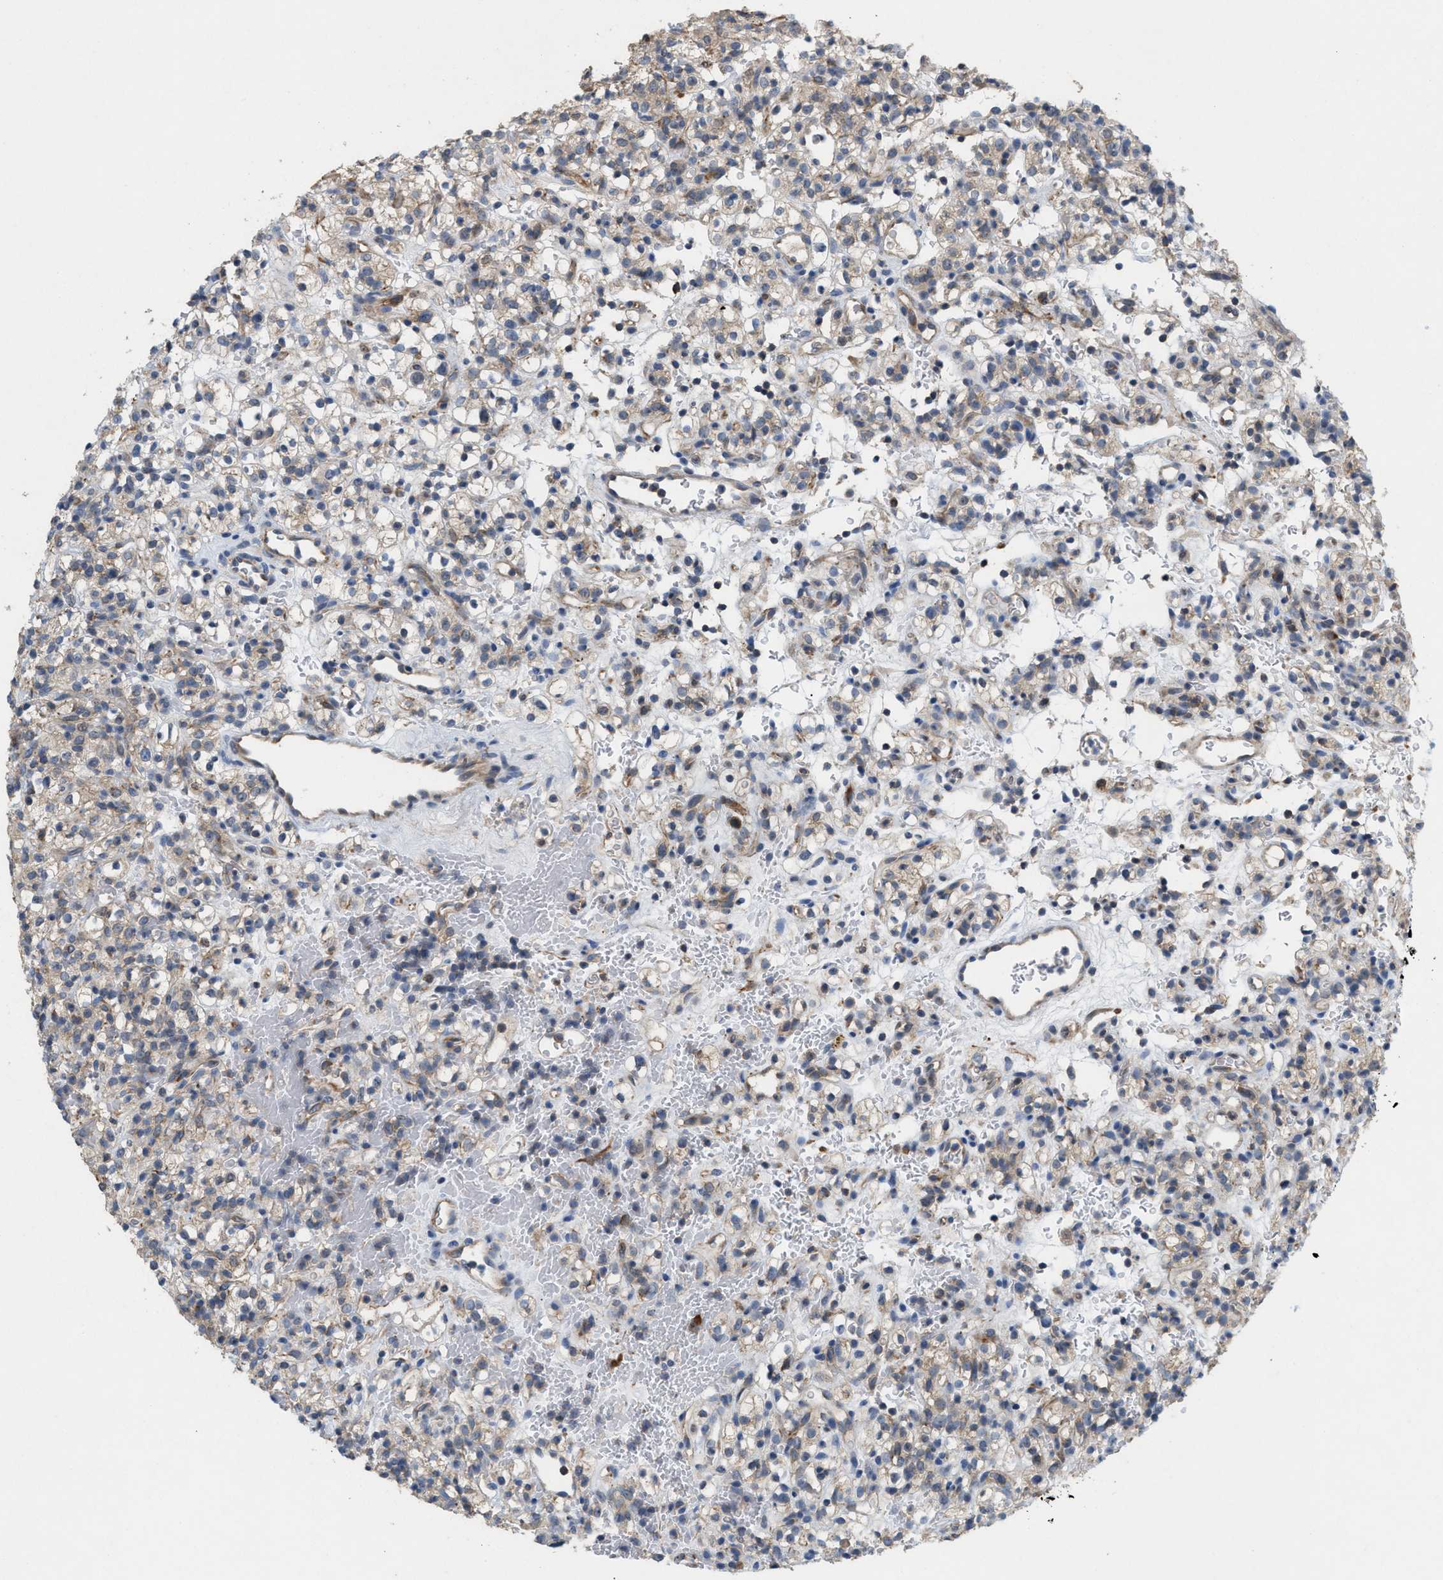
{"staining": {"intensity": "weak", "quantity": "25%-75%", "location": "cytoplasmic/membranous"}, "tissue": "renal cancer", "cell_type": "Tumor cells", "image_type": "cancer", "snomed": [{"axis": "morphology", "description": "Normal tissue, NOS"}, {"axis": "morphology", "description": "Adenocarcinoma, NOS"}, {"axis": "topography", "description": "Kidney"}], "caption": "A brown stain shows weak cytoplasmic/membranous positivity of a protein in adenocarcinoma (renal) tumor cells.", "gene": "UBAP2", "patient": {"sex": "female", "age": 72}}